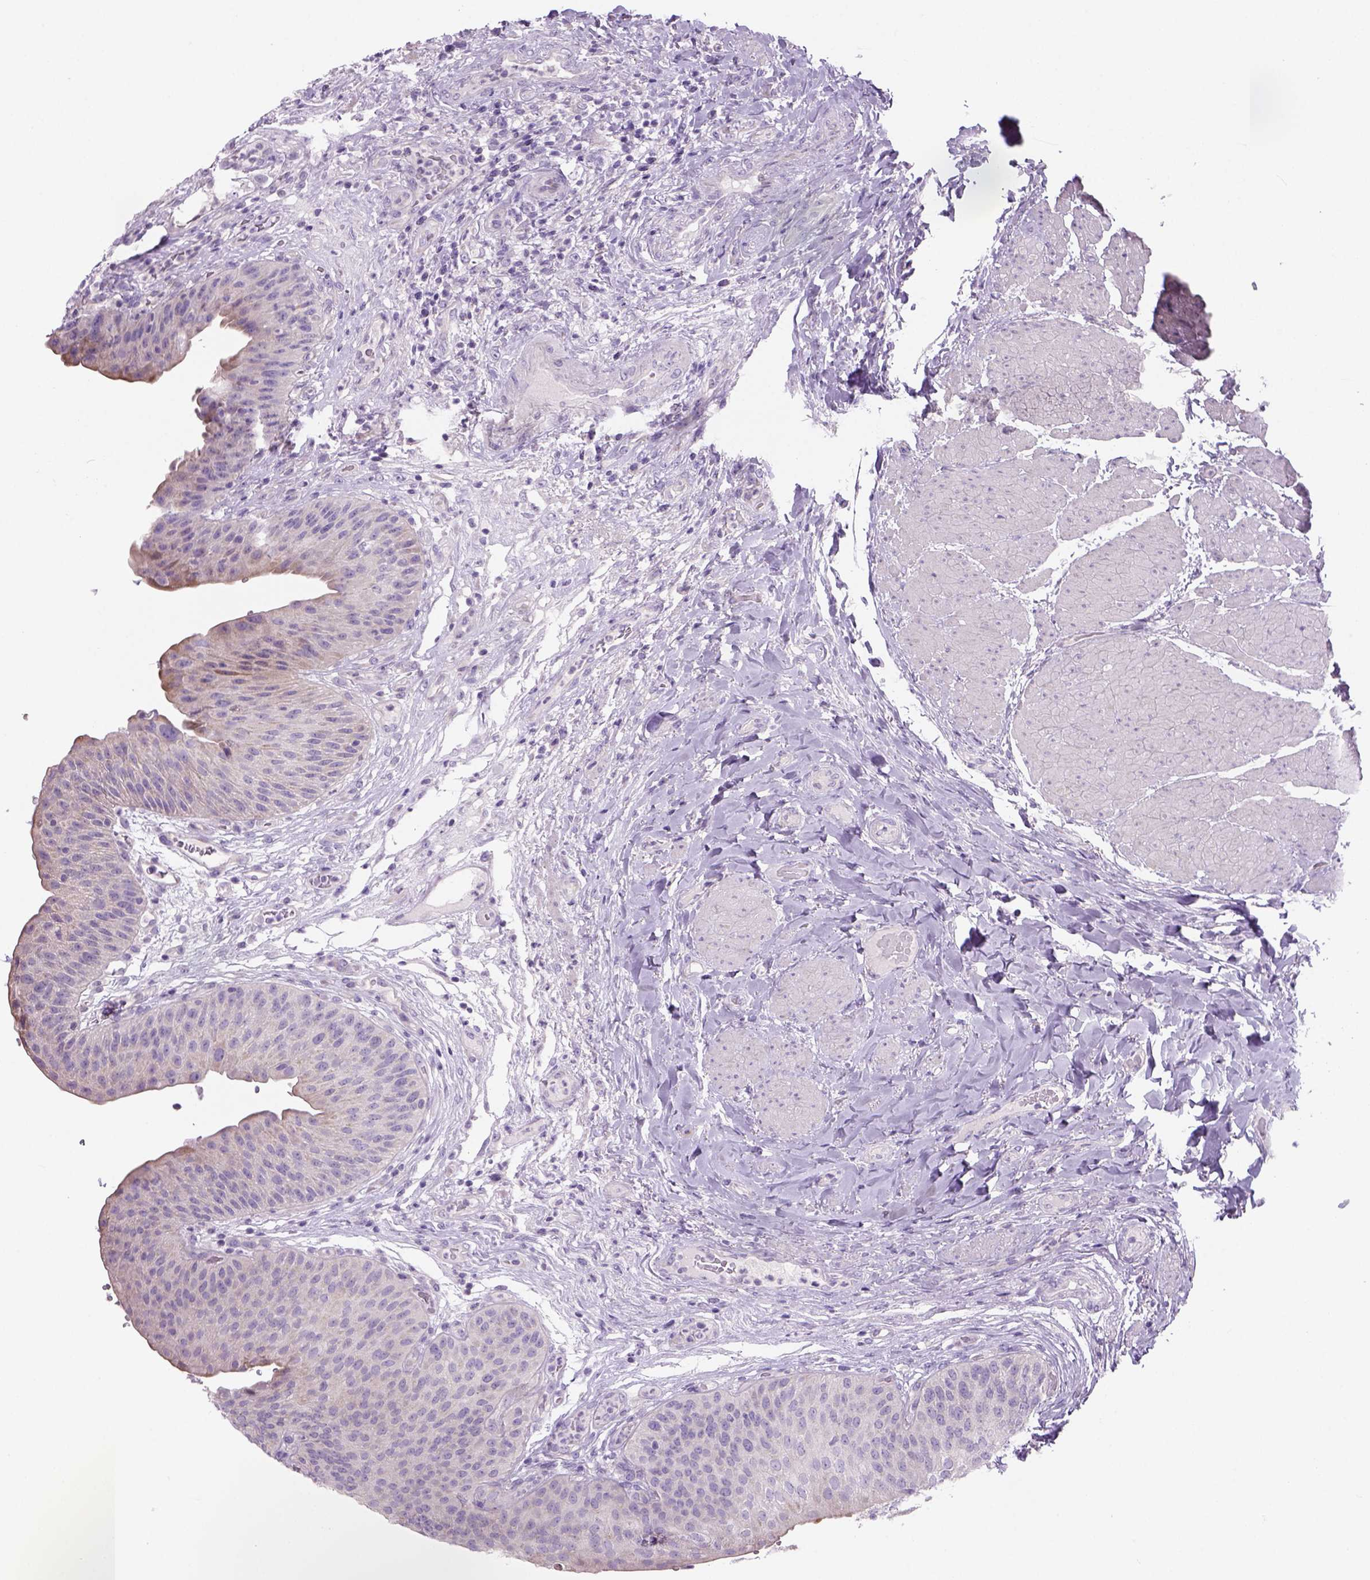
{"staining": {"intensity": "weak", "quantity": "25%-75%", "location": "cytoplasmic/membranous"}, "tissue": "urinary bladder", "cell_type": "Urothelial cells", "image_type": "normal", "snomed": [{"axis": "morphology", "description": "Normal tissue, NOS"}, {"axis": "topography", "description": "Urinary bladder"}], "caption": "Urinary bladder stained with a brown dye demonstrates weak cytoplasmic/membranous positive expression in about 25%-75% of urothelial cells.", "gene": "ADGRV1", "patient": {"sex": "male", "age": 66}}